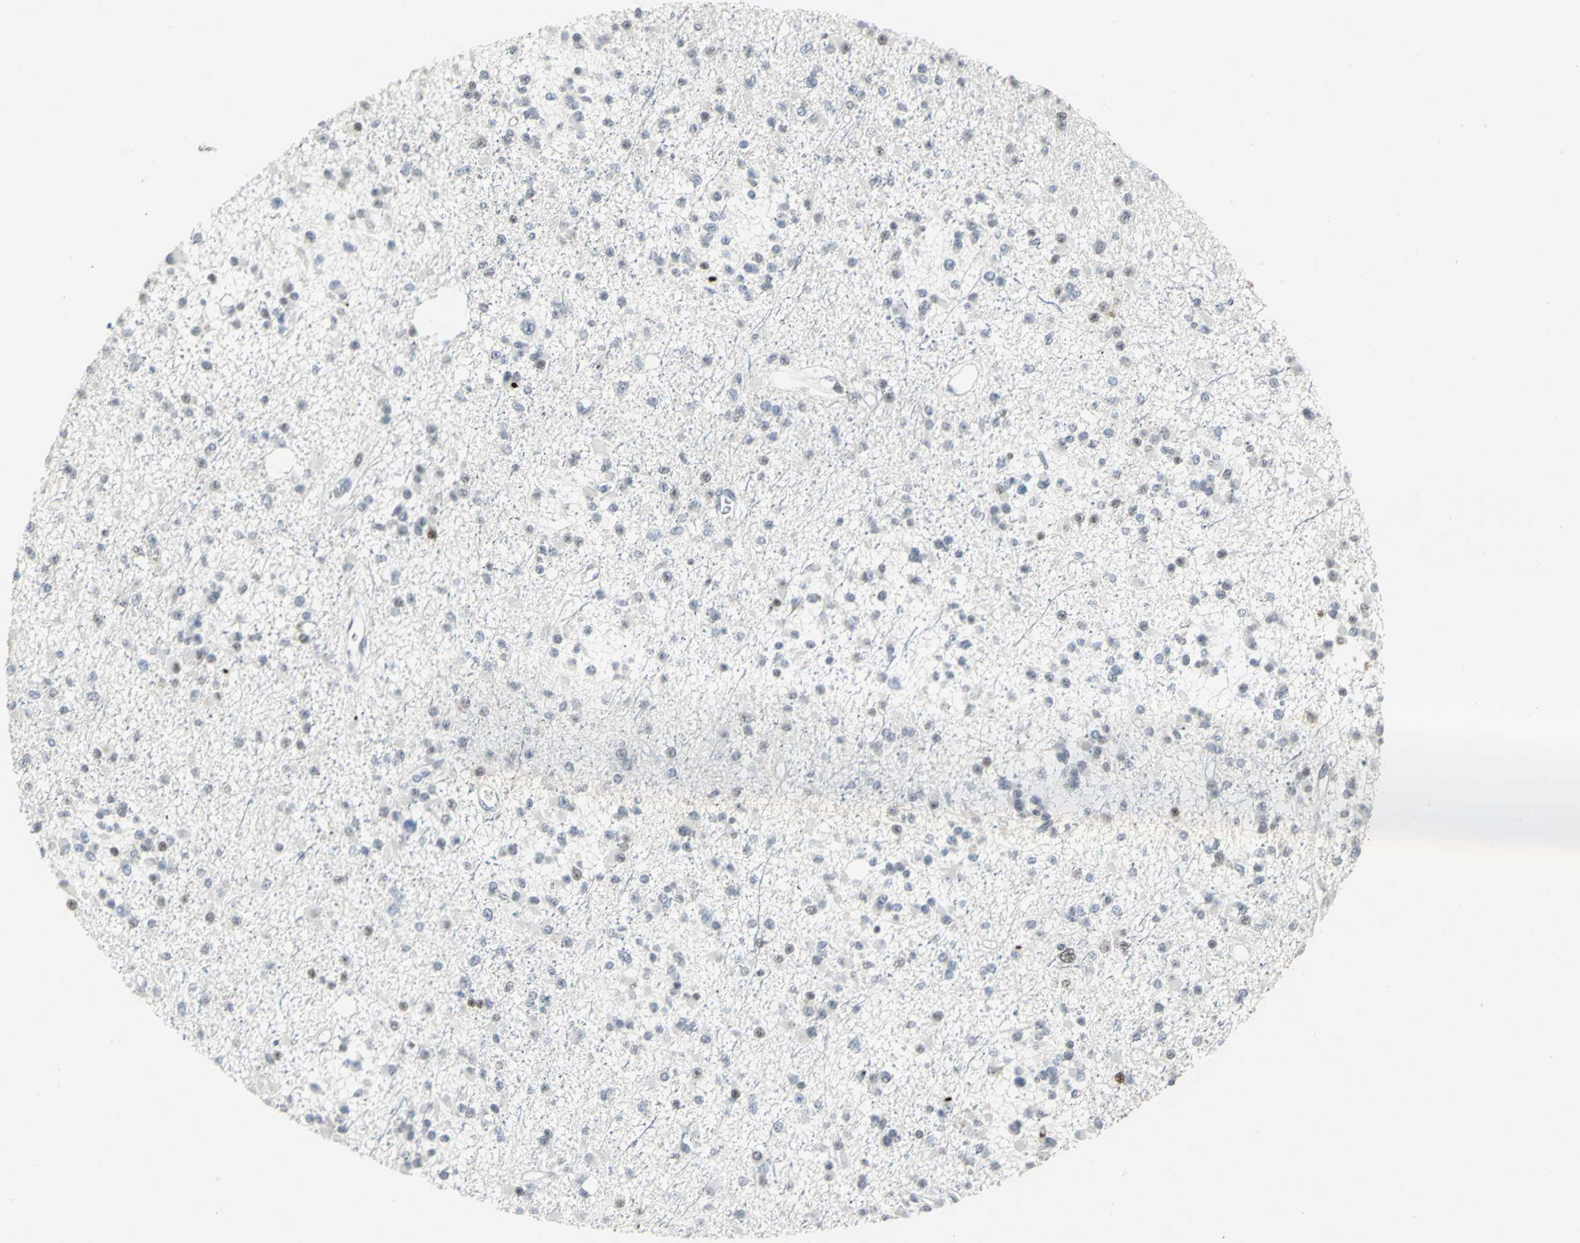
{"staining": {"intensity": "weak", "quantity": "<25%", "location": "nuclear"}, "tissue": "glioma", "cell_type": "Tumor cells", "image_type": "cancer", "snomed": [{"axis": "morphology", "description": "Glioma, malignant, Low grade"}, {"axis": "topography", "description": "Brain"}], "caption": "The histopathology image displays no staining of tumor cells in glioma.", "gene": "RPA1", "patient": {"sex": "female", "age": 22}}